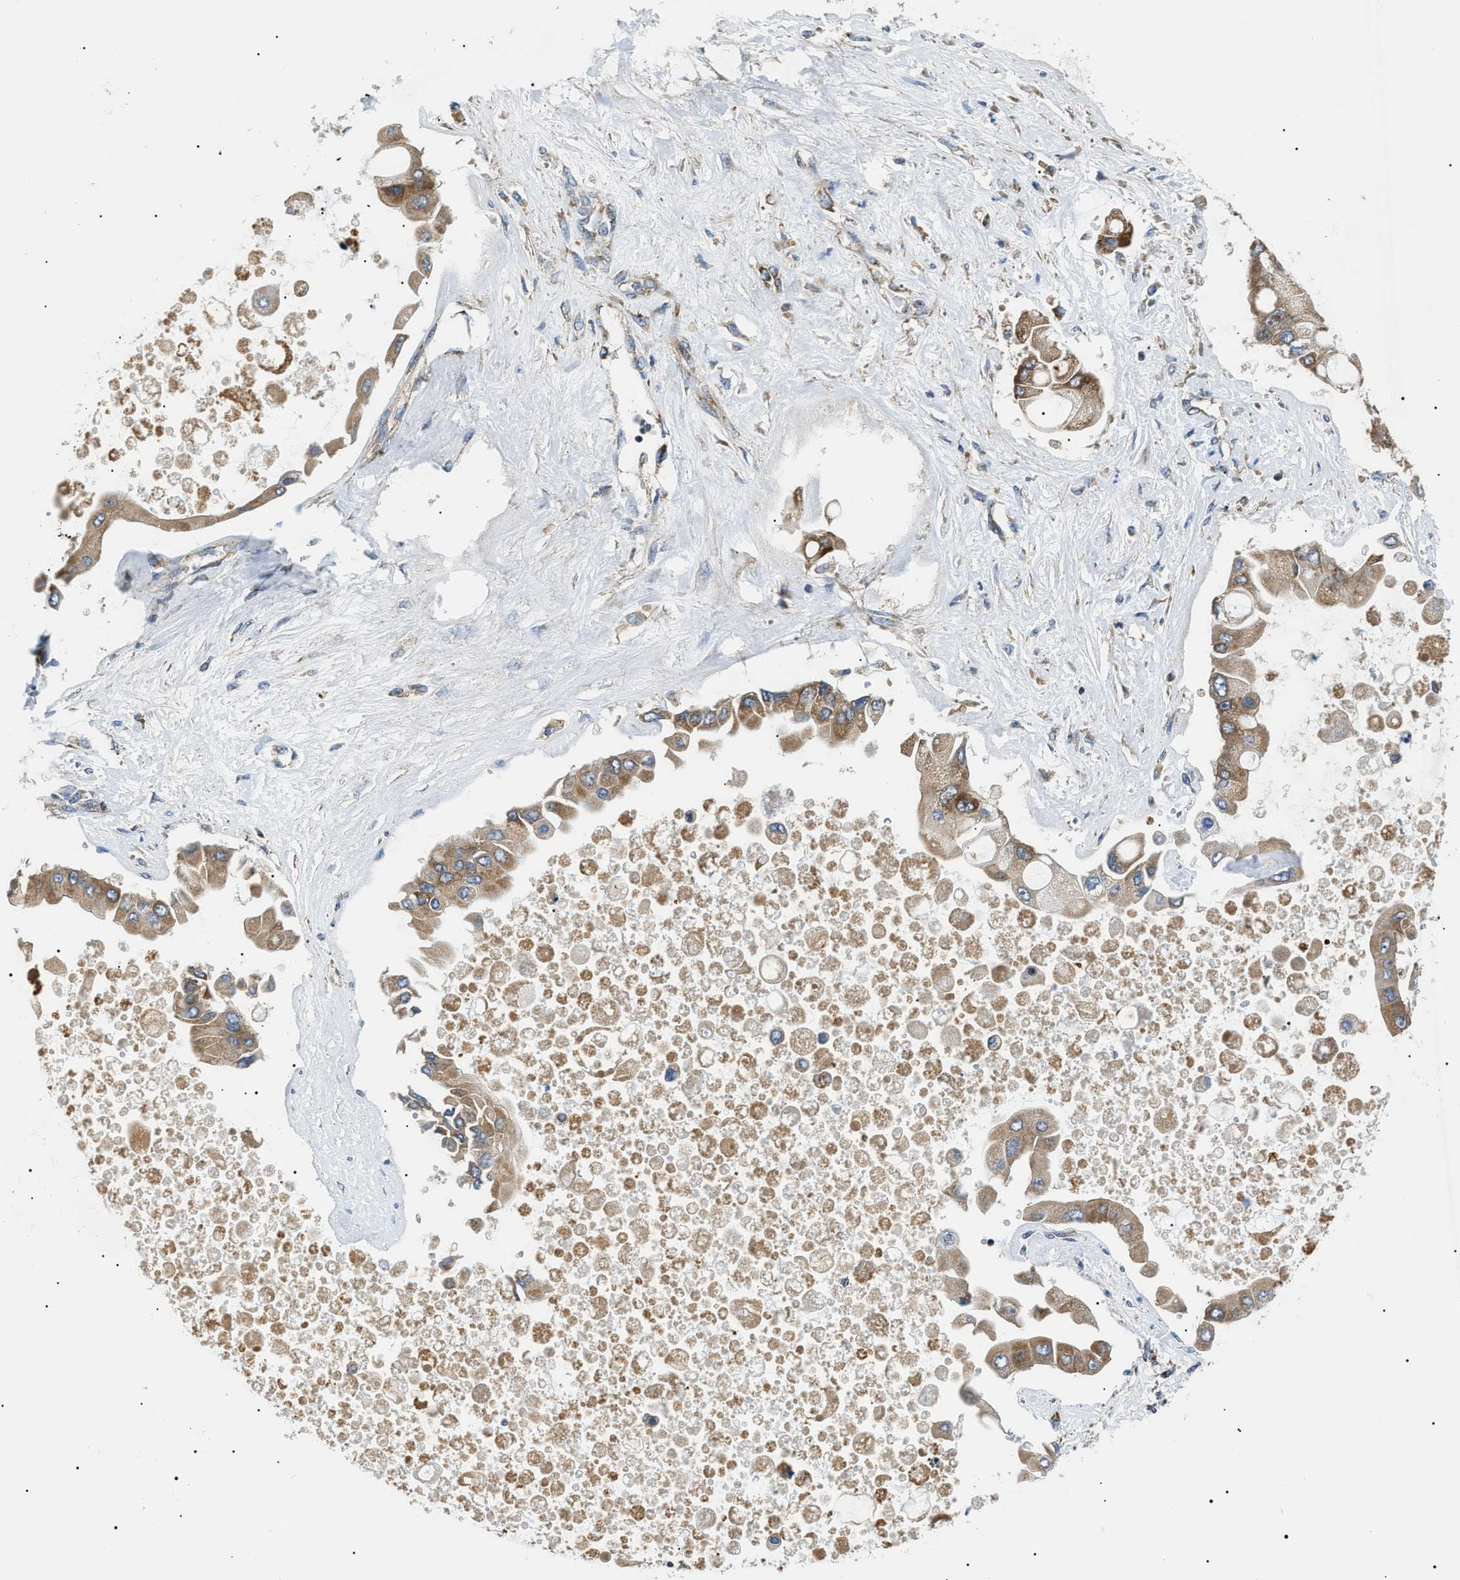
{"staining": {"intensity": "moderate", "quantity": ">75%", "location": "cytoplasmic/membranous"}, "tissue": "liver cancer", "cell_type": "Tumor cells", "image_type": "cancer", "snomed": [{"axis": "morphology", "description": "Cholangiocarcinoma"}, {"axis": "topography", "description": "Liver"}], "caption": "Liver cholangiocarcinoma stained with a protein marker demonstrates moderate staining in tumor cells.", "gene": "SRPK1", "patient": {"sex": "male", "age": 50}}